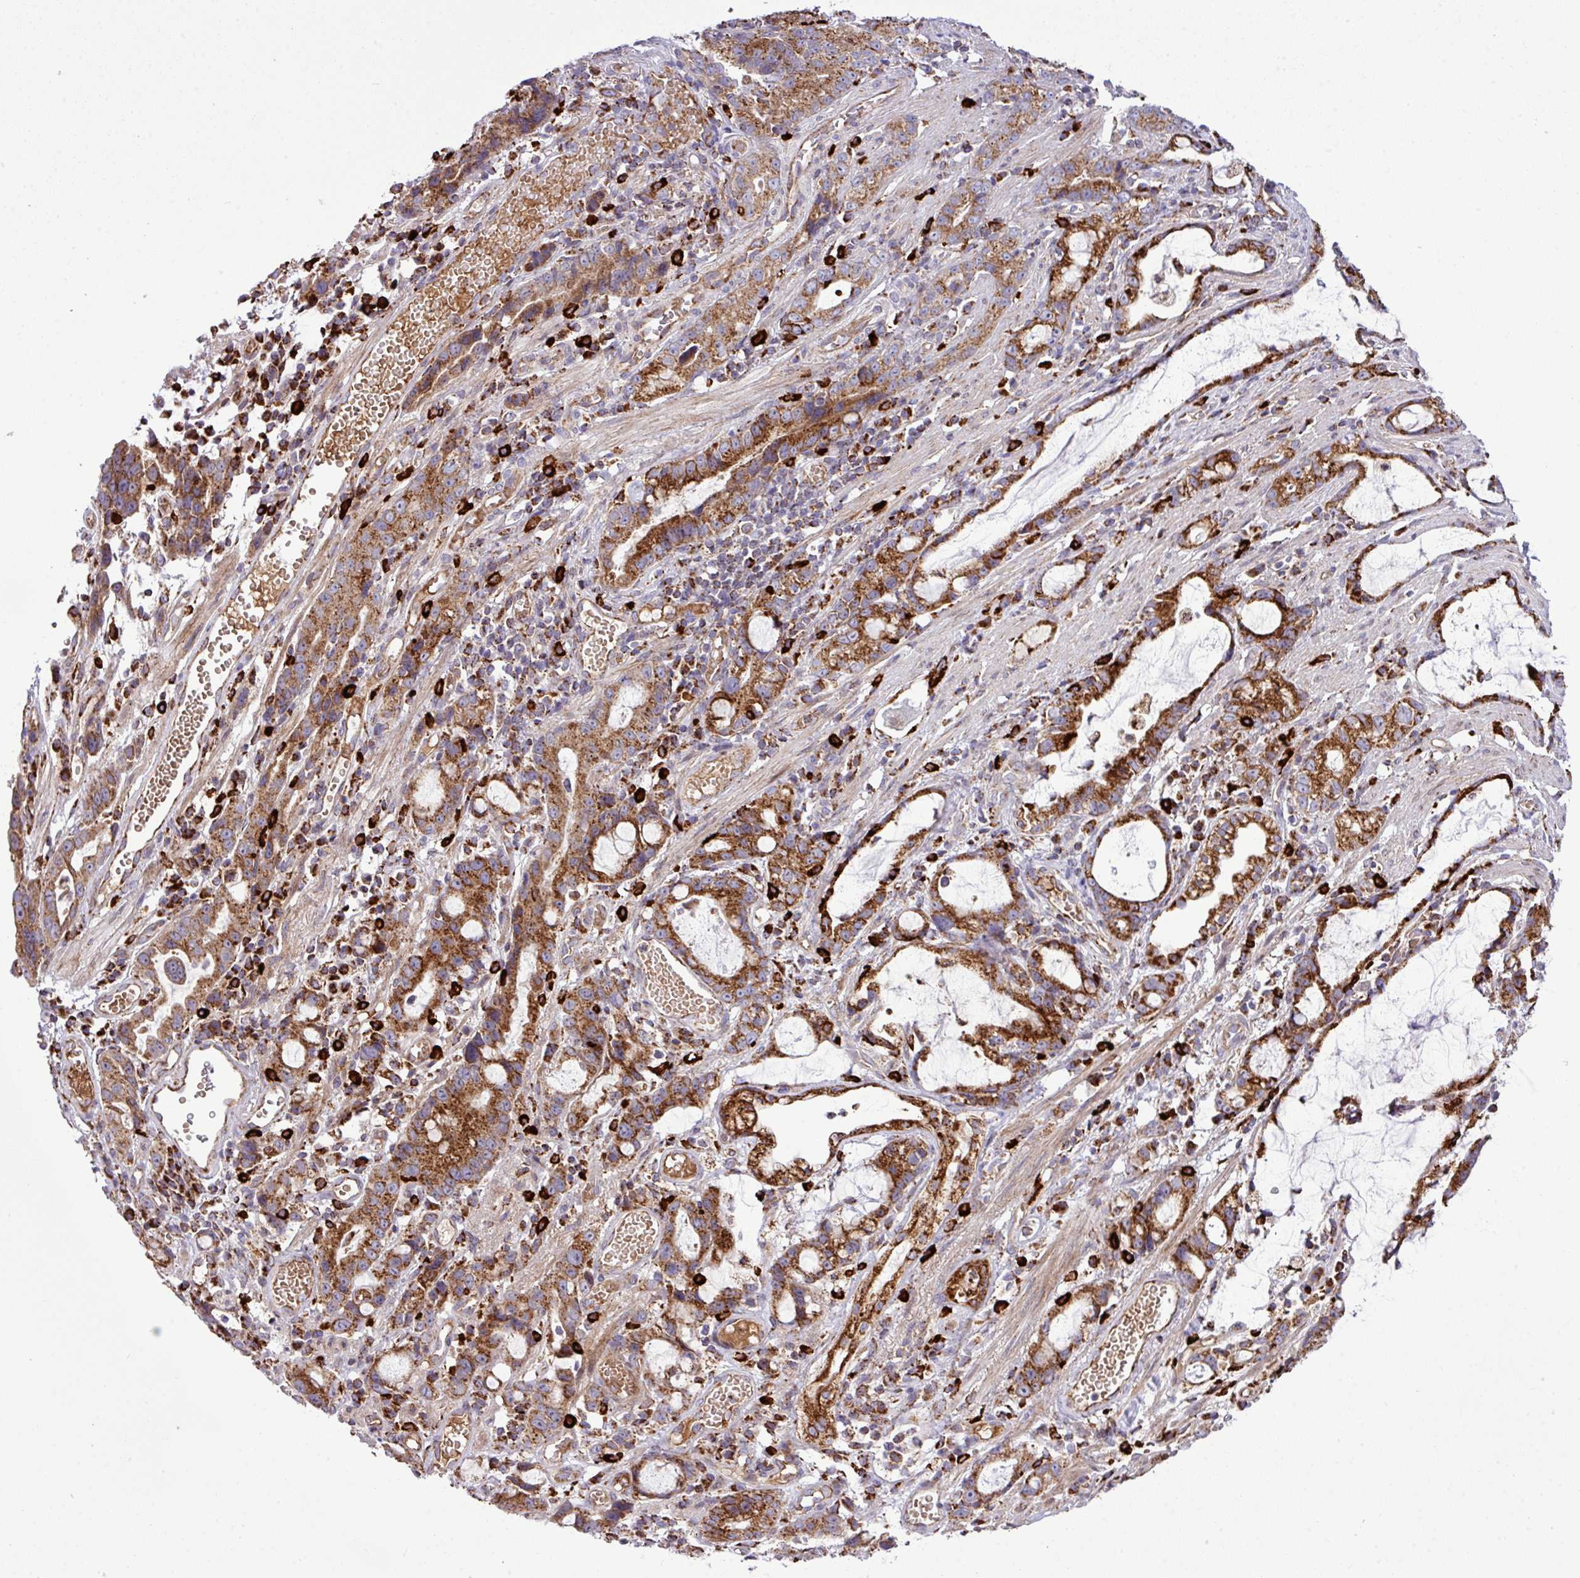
{"staining": {"intensity": "strong", "quantity": ">75%", "location": "cytoplasmic/membranous"}, "tissue": "stomach cancer", "cell_type": "Tumor cells", "image_type": "cancer", "snomed": [{"axis": "morphology", "description": "Adenocarcinoma, NOS"}, {"axis": "topography", "description": "Stomach"}], "caption": "There is high levels of strong cytoplasmic/membranous positivity in tumor cells of stomach cancer, as demonstrated by immunohistochemical staining (brown color).", "gene": "ZNF569", "patient": {"sex": "male", "age": 55}}